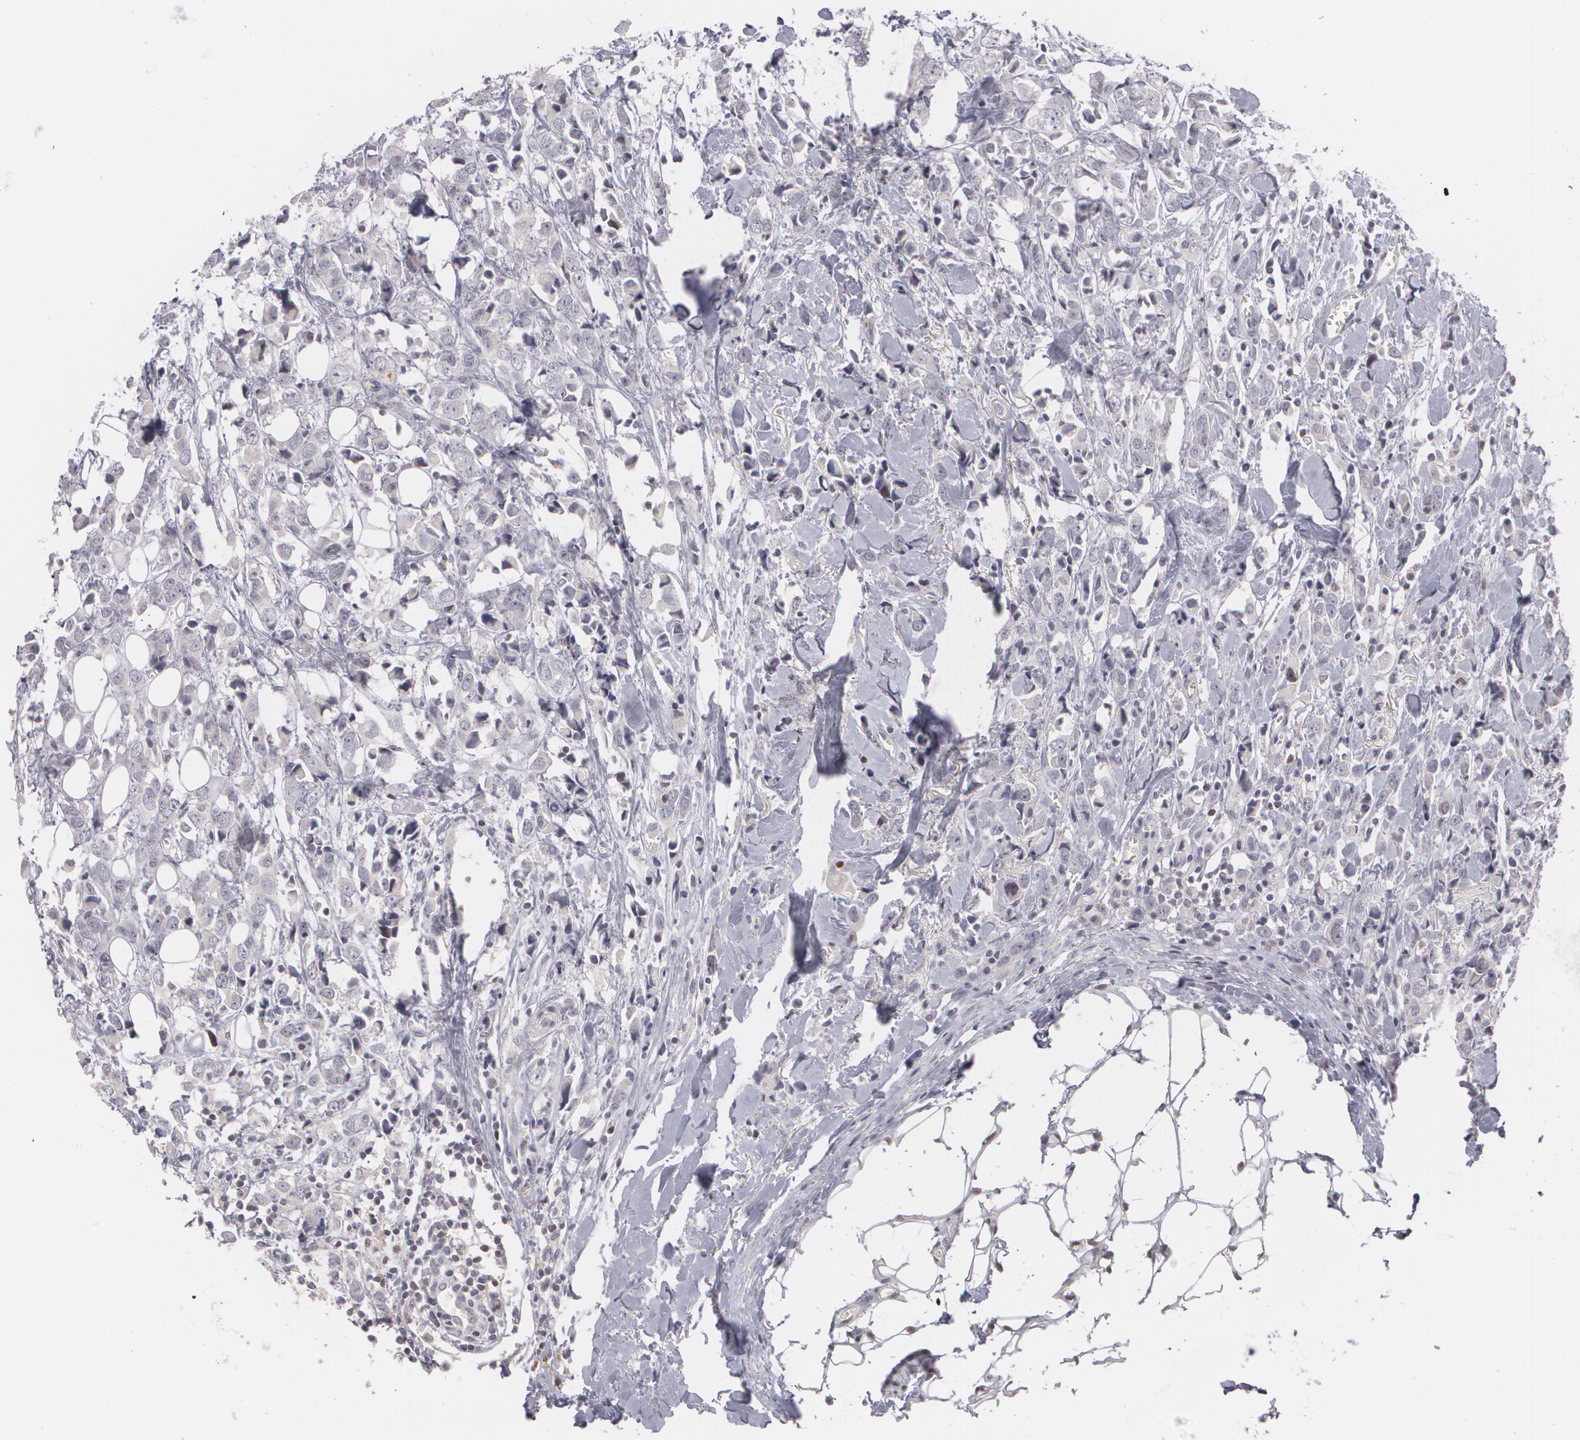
{"staining": {"intensity": "negative", "quantity": "none", "location": "none"}, "tissue": "breast cancer", "cell_type": "Tumor cells", "image_type": "cancer", "snomed": [{"axis": "morphology", "description": "Lobular carcinoma"}, {"axis": "topography", "description": "Breast"}], "caption": "Human breast lobular carcinoma stained for a protein using immunohistochemistry (IHC) displays no positivity in tumor cells.", "gene": "ZBTB16", "patient": {"sex": "female", "age": 57}}